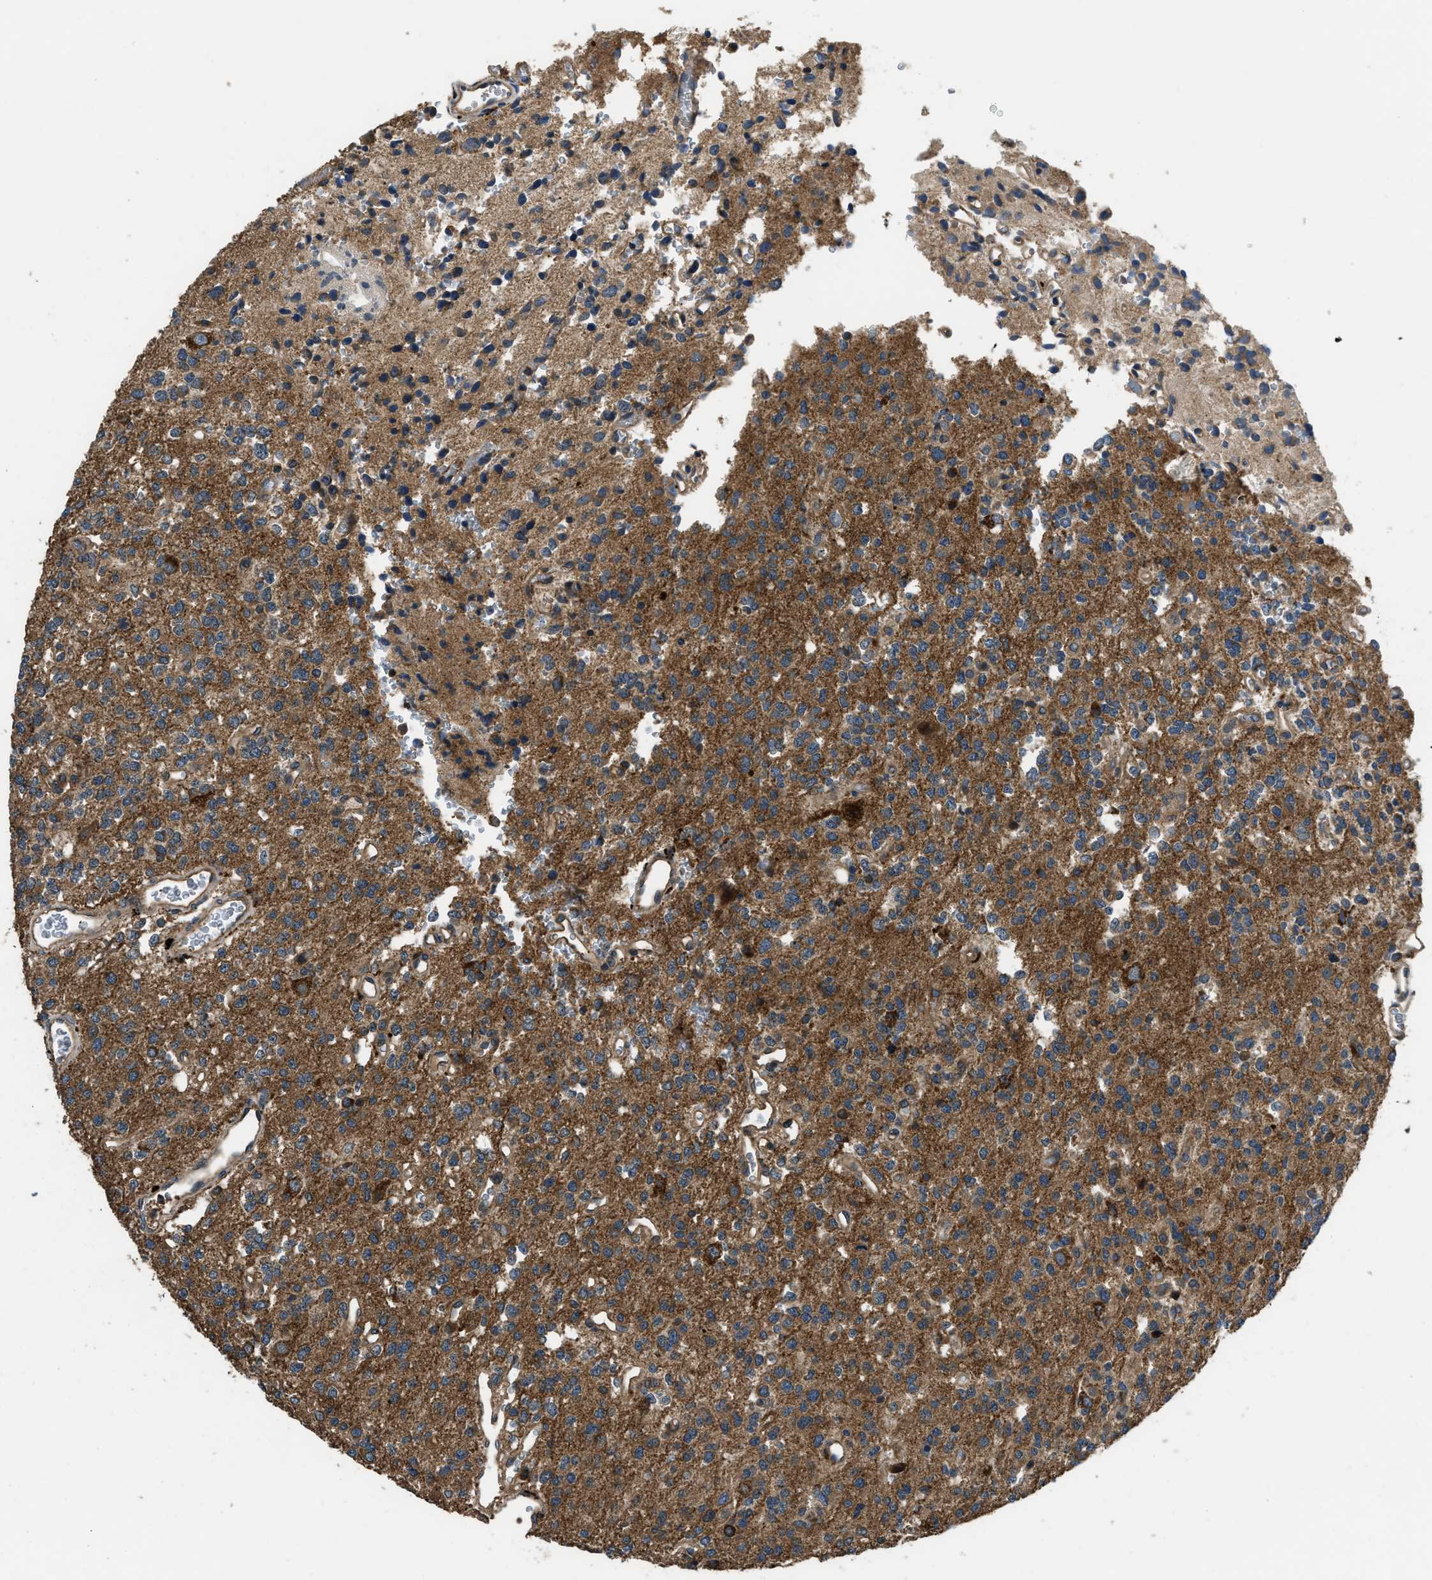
{"staining": {"intensity": "strong", "quantity": ">75%", "location": "cytoplasmic/membranous"}, "tissue": "glioma", "cell_type": "Tumor cells", "image_type": "cancer", "snomed": [{"axis": "morphology", "description": "Glioma, malignant, Low grade"}, {"axis": "topography", "description": "Brain"}], "caption": "Protein positivity by IHC displays strong cytoplasmic/membranous positivity in approximately >75% of tumor cells in malignant glioma (low-grade).", "gene": "GGH", "patient": {"sex": "male", "age": 38}}